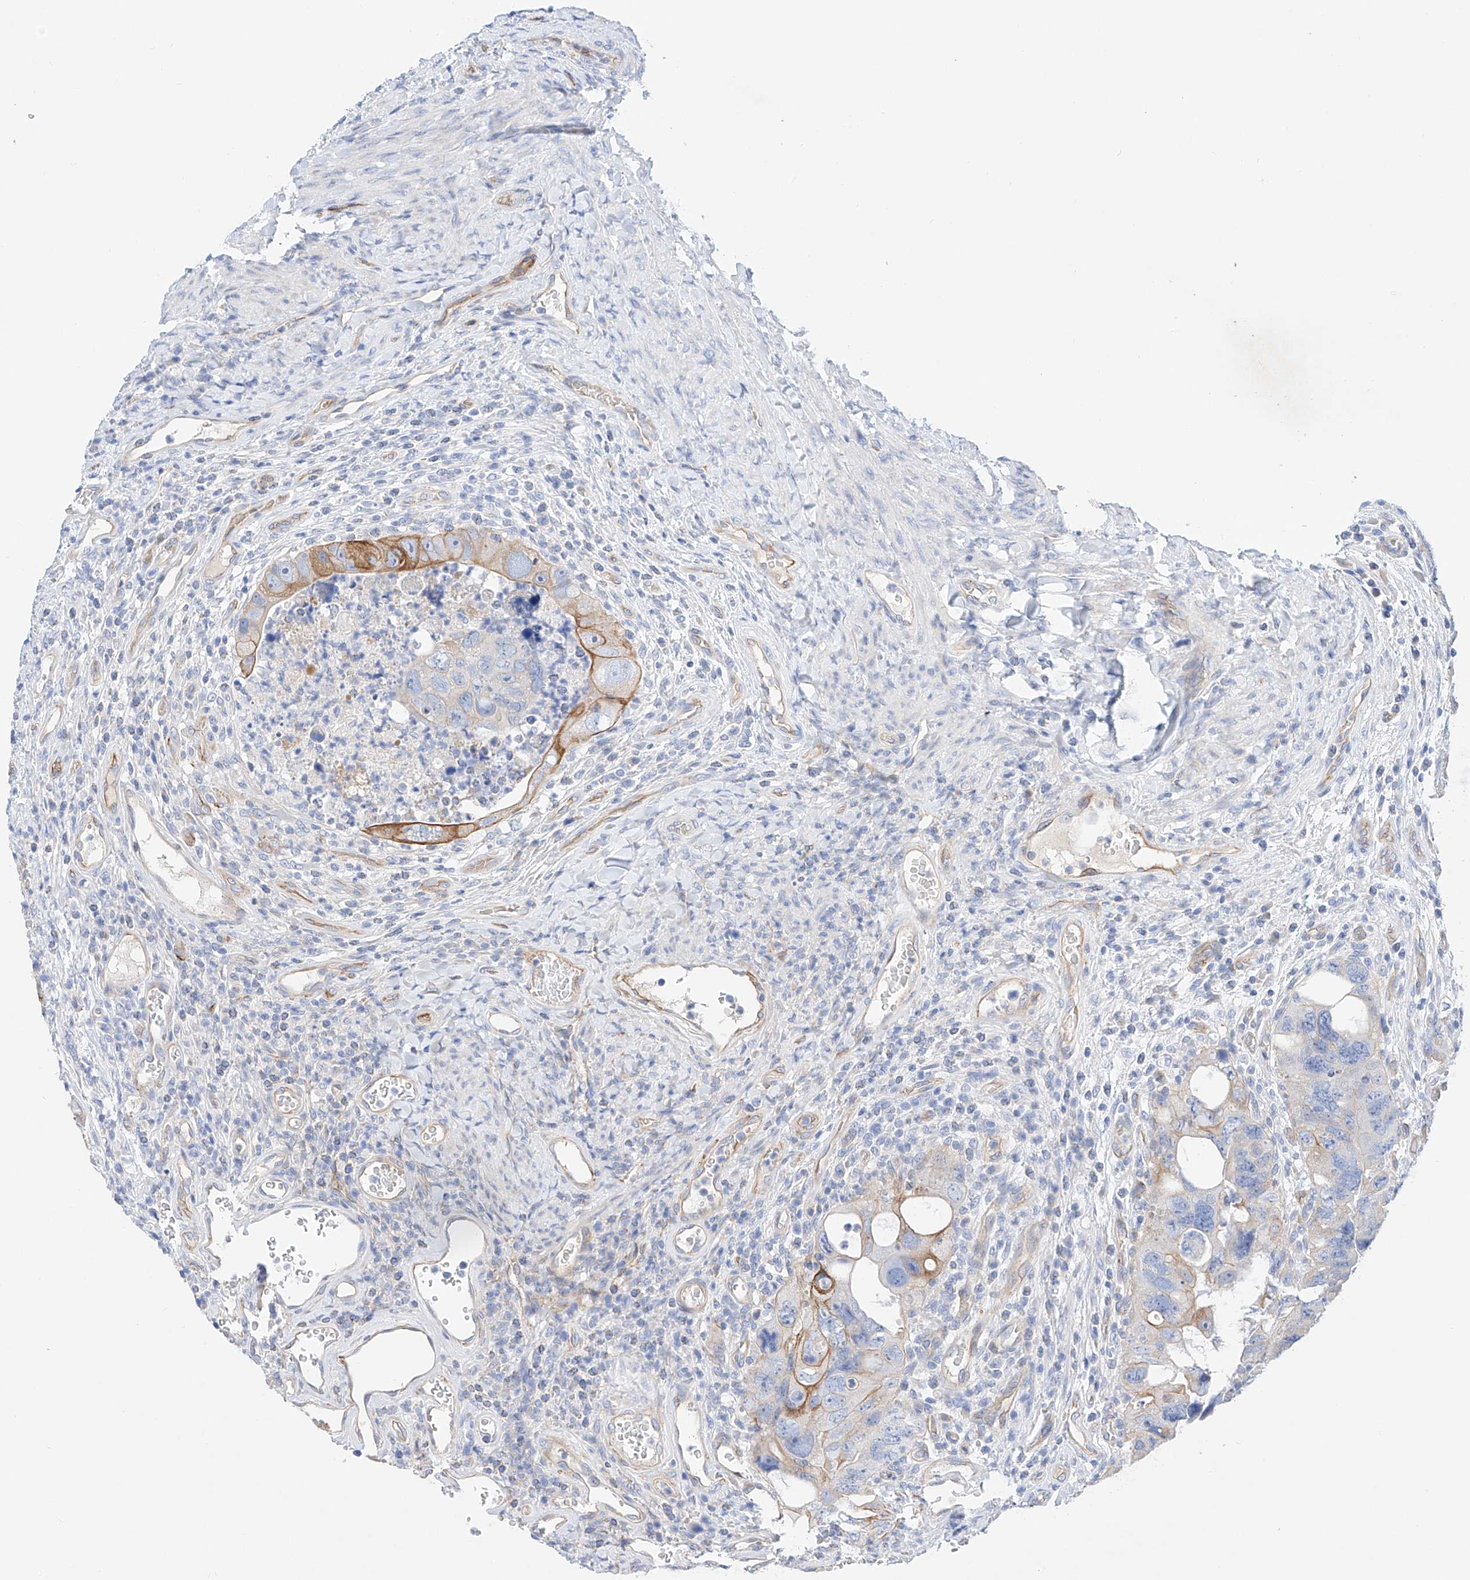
{"staining": {"intensity": "moderate", "quantity": "<25%", "location": "cytoplasmic/membranous"}, "tissue": "colorectal cancer", "cell_type": "Tumor cells", "image_type": "cancer", "snomed": [{"axis": "morphology", "description": "Adenocarcinoma, NOS"}, {"axis": "topography", "description": "Rectum"}], "caption": "Protein staining by immunohistochemistry displays moderate cytoplasmic/membranous staining in approximately <25% of tumor cells in adenocarcinoma (colorectal).", "gene": "SBSPON", "patient": {"sex": "male", "age": 59}}